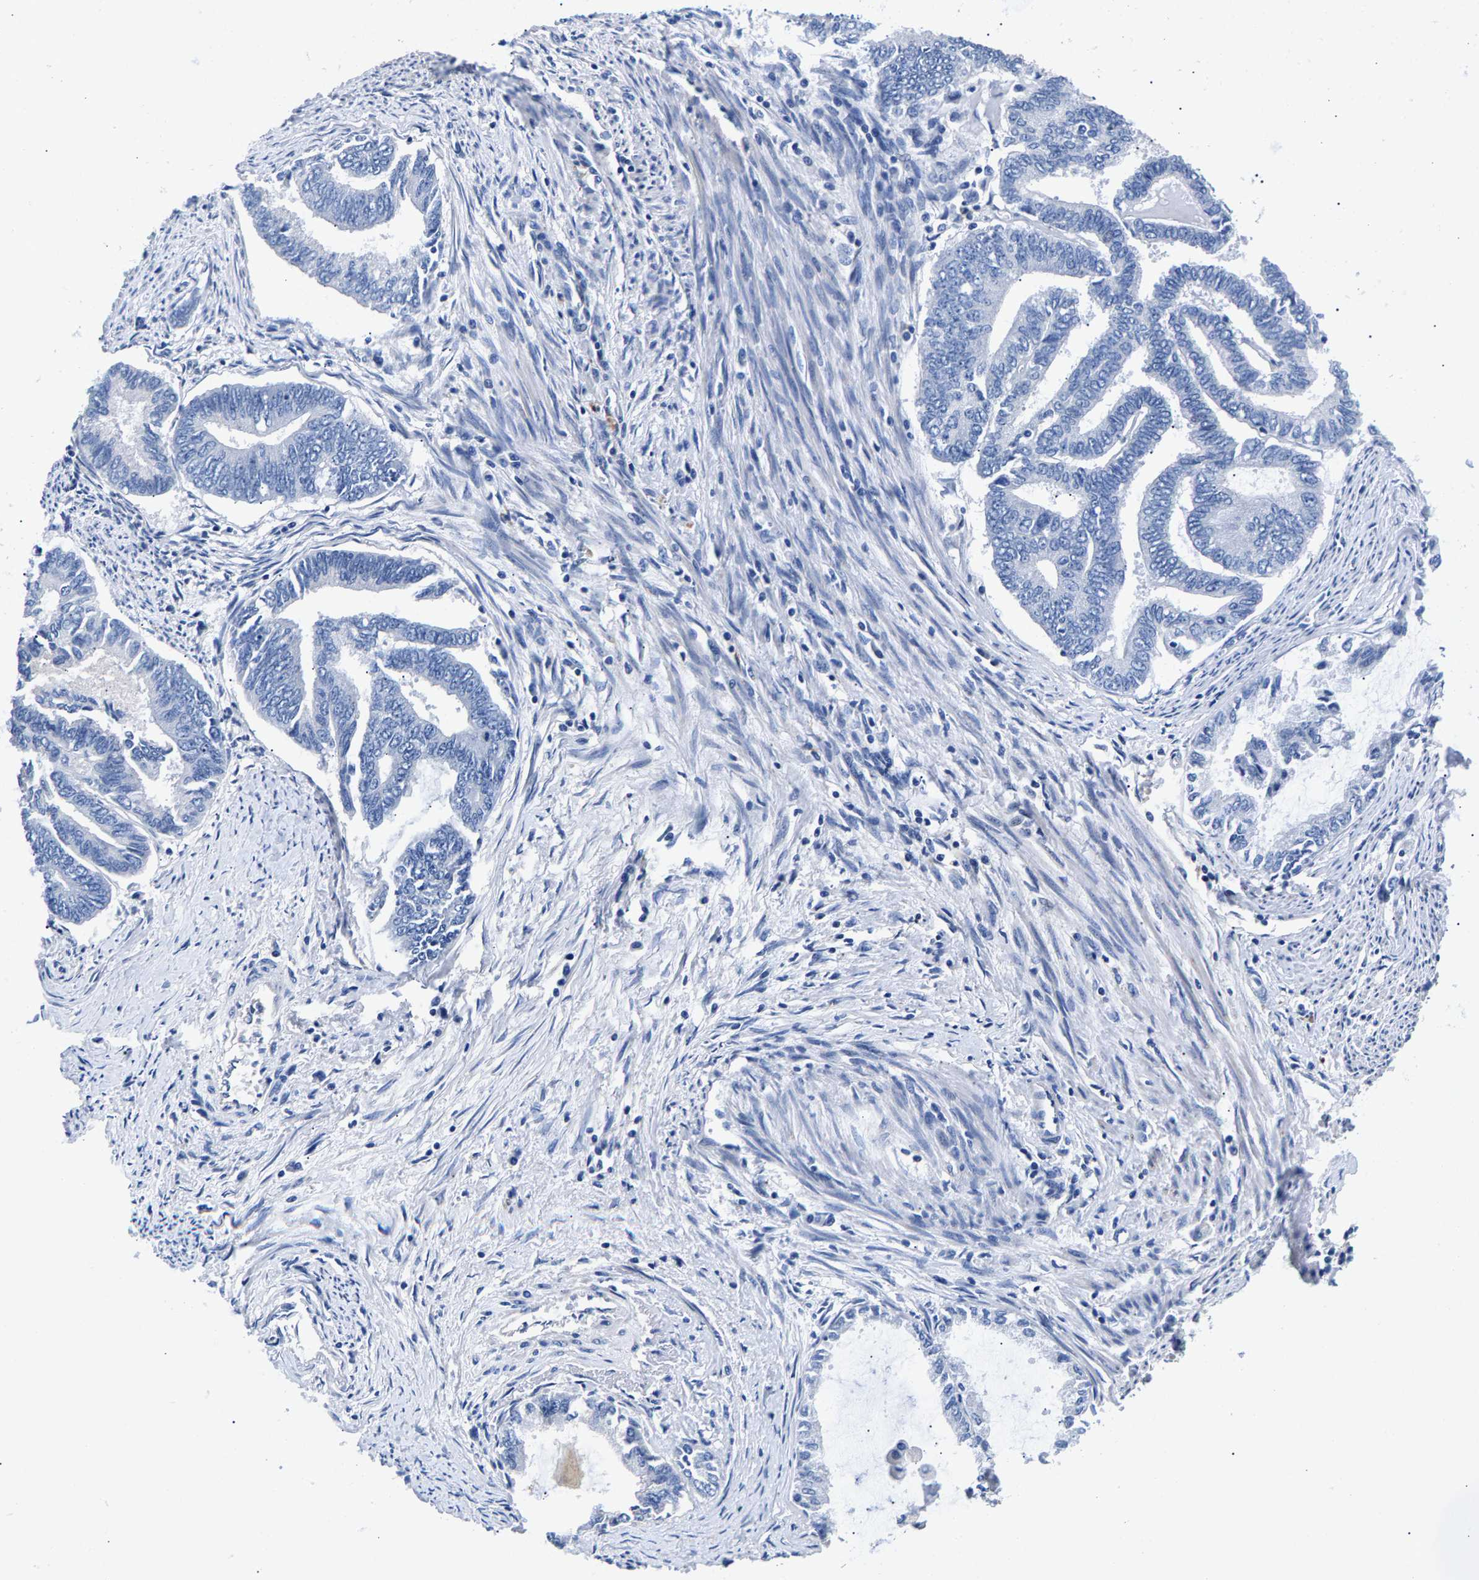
{"staining": {"intensity": "negative", "quantity": "none", "location": "none"}, "tissue": "endometrial cancer", "cell_type": "Tumor cells", "image_type": "cancer", "snomed": [{"axis": "morphology", "description": "Adenocarcinoma, NOS"}, {"axis": "topography", "description": "Endometrium"}], "caption": "The image demonstrates no significant expression in tumor cells of adenocarcinoma (endometrial).", "gene": "P2RY4", "patient": {"sex": "female", "age": 86}}